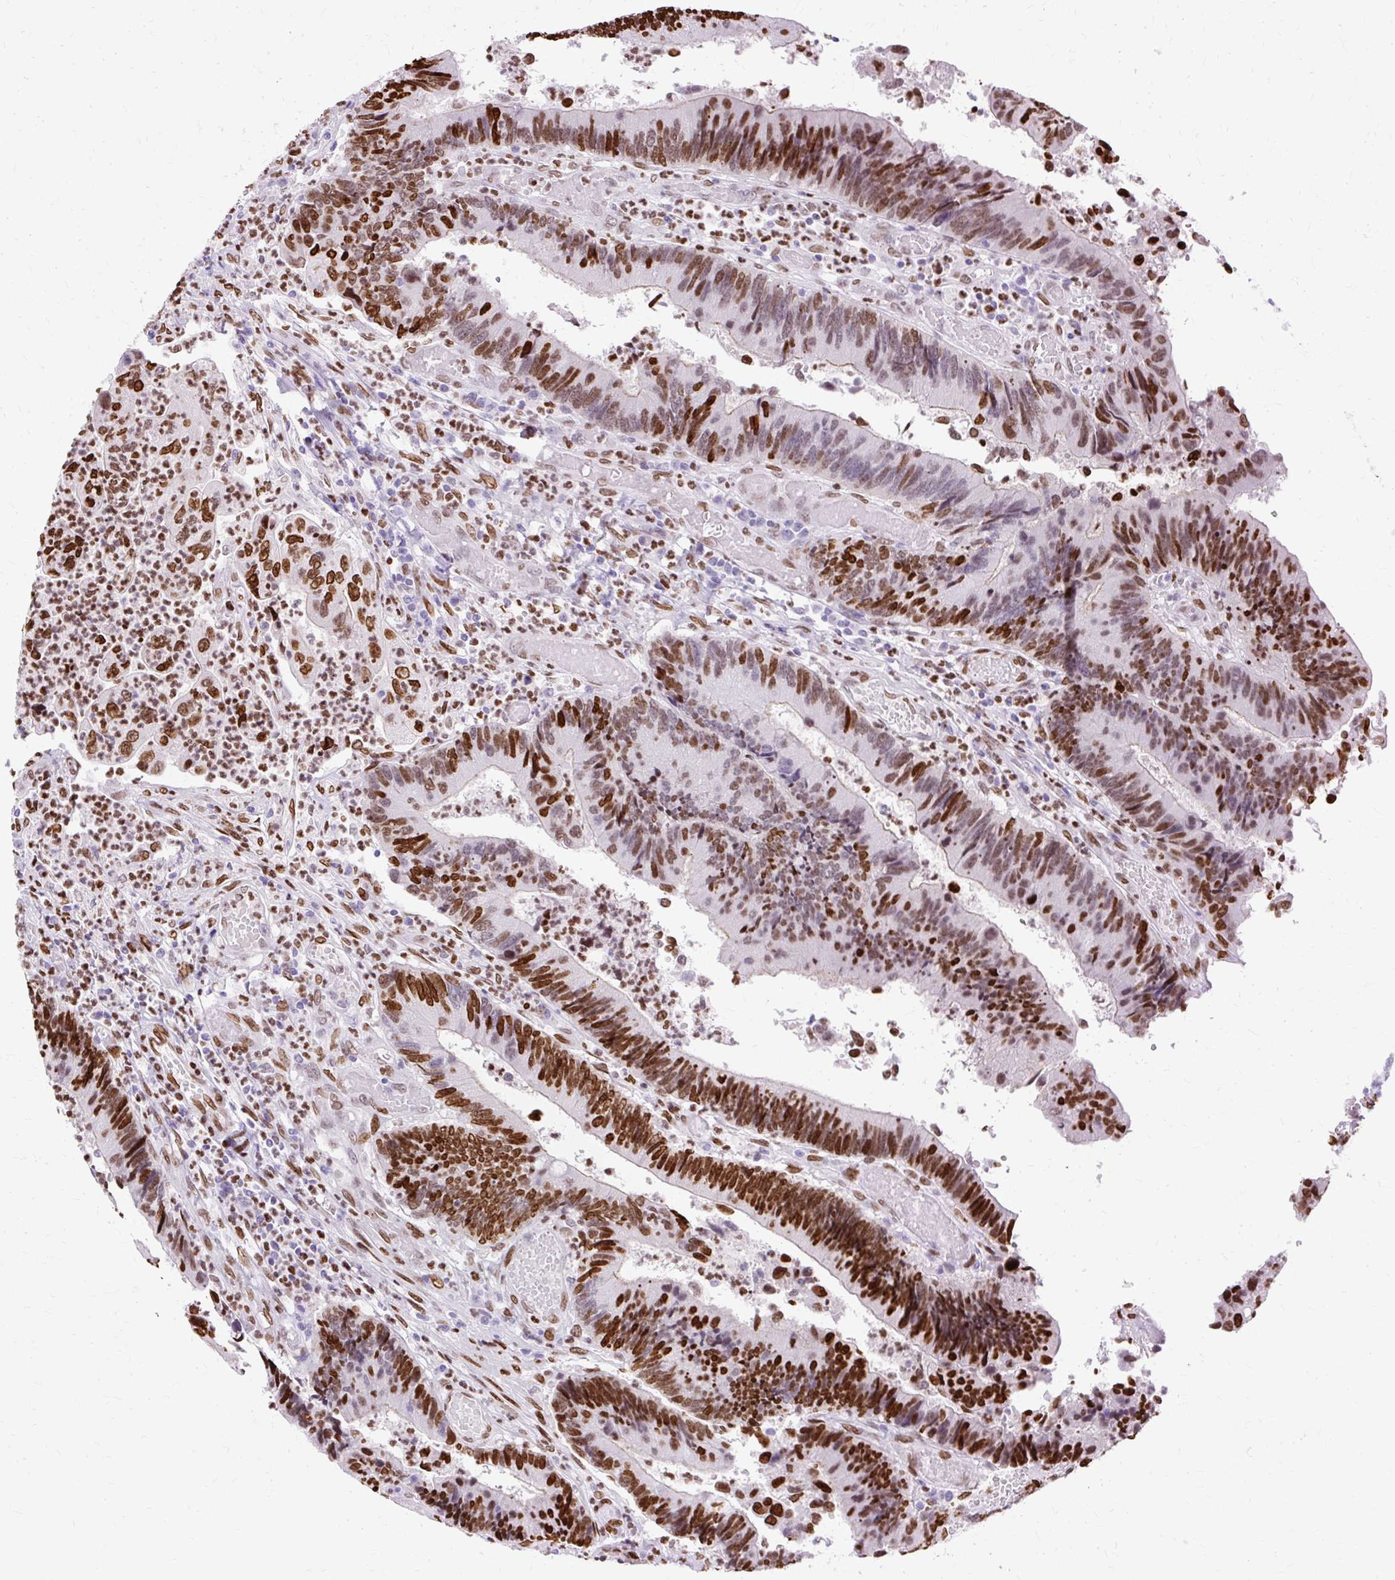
{"staining": {"intensity": "strong", "quantity": ">75%", "location": "nuclear"}, "tissue": "colorectal cancer", "cell_type": "Tumor cells", "image_type": "cancer", "snomed": [{"axis": "morphology", "description": "Adenocarcinoma, NOS"}, {"axis": "topography", "description": "Colon"}], "caption": "Immunohistochemistry (IHC) (DAB (3,3'-diaminobenzidine)) staining of adenocarcinoma (colorectal) demonstrates strong nuclear protein expression in about >75% of tumor cells.", "gene": "TMEM184C", "patient": {"sex": "female", "age": 67}}